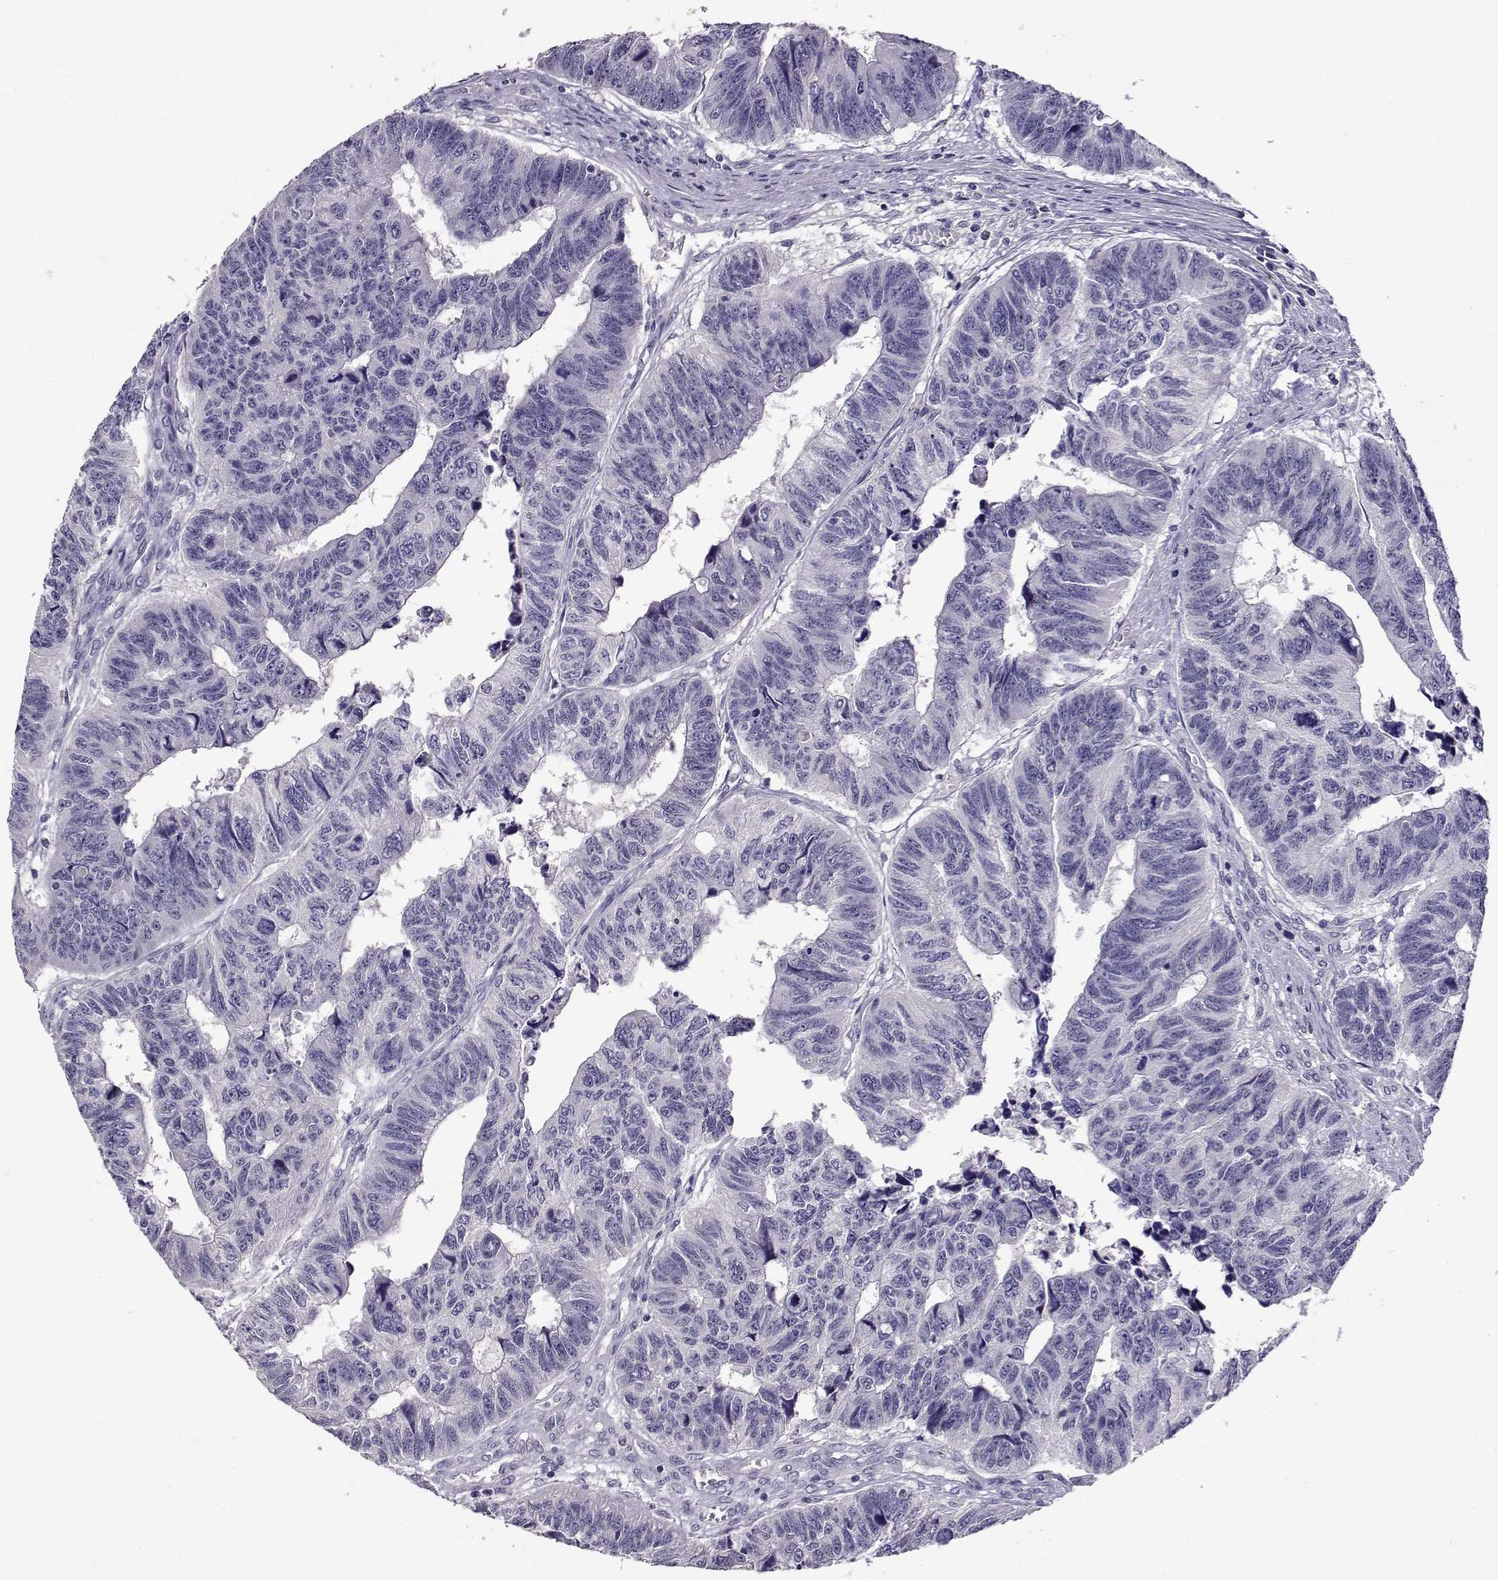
{"staining": {"intensity": "negative", "quantity": "none", "location": "none"}, "tissue": "colorectal cancer", "cell_type": "Tumor cells", "image_type": "cancer", "snomed": [{"axis": "morphology", "description": "Adenocarcinoma, NOS"}, {"axis": "topography", "description": "Rectum"}], "caption": "Immunohistochemistry micrograph of neoplastic tissue: human colorectal cancer stained with DAB (3,3'-diaminobenzidine) demonstrates no significant protein staining in tumor cells.", "gene": "RHOXF2", "patient": {"sex": "female", "age": 85}}